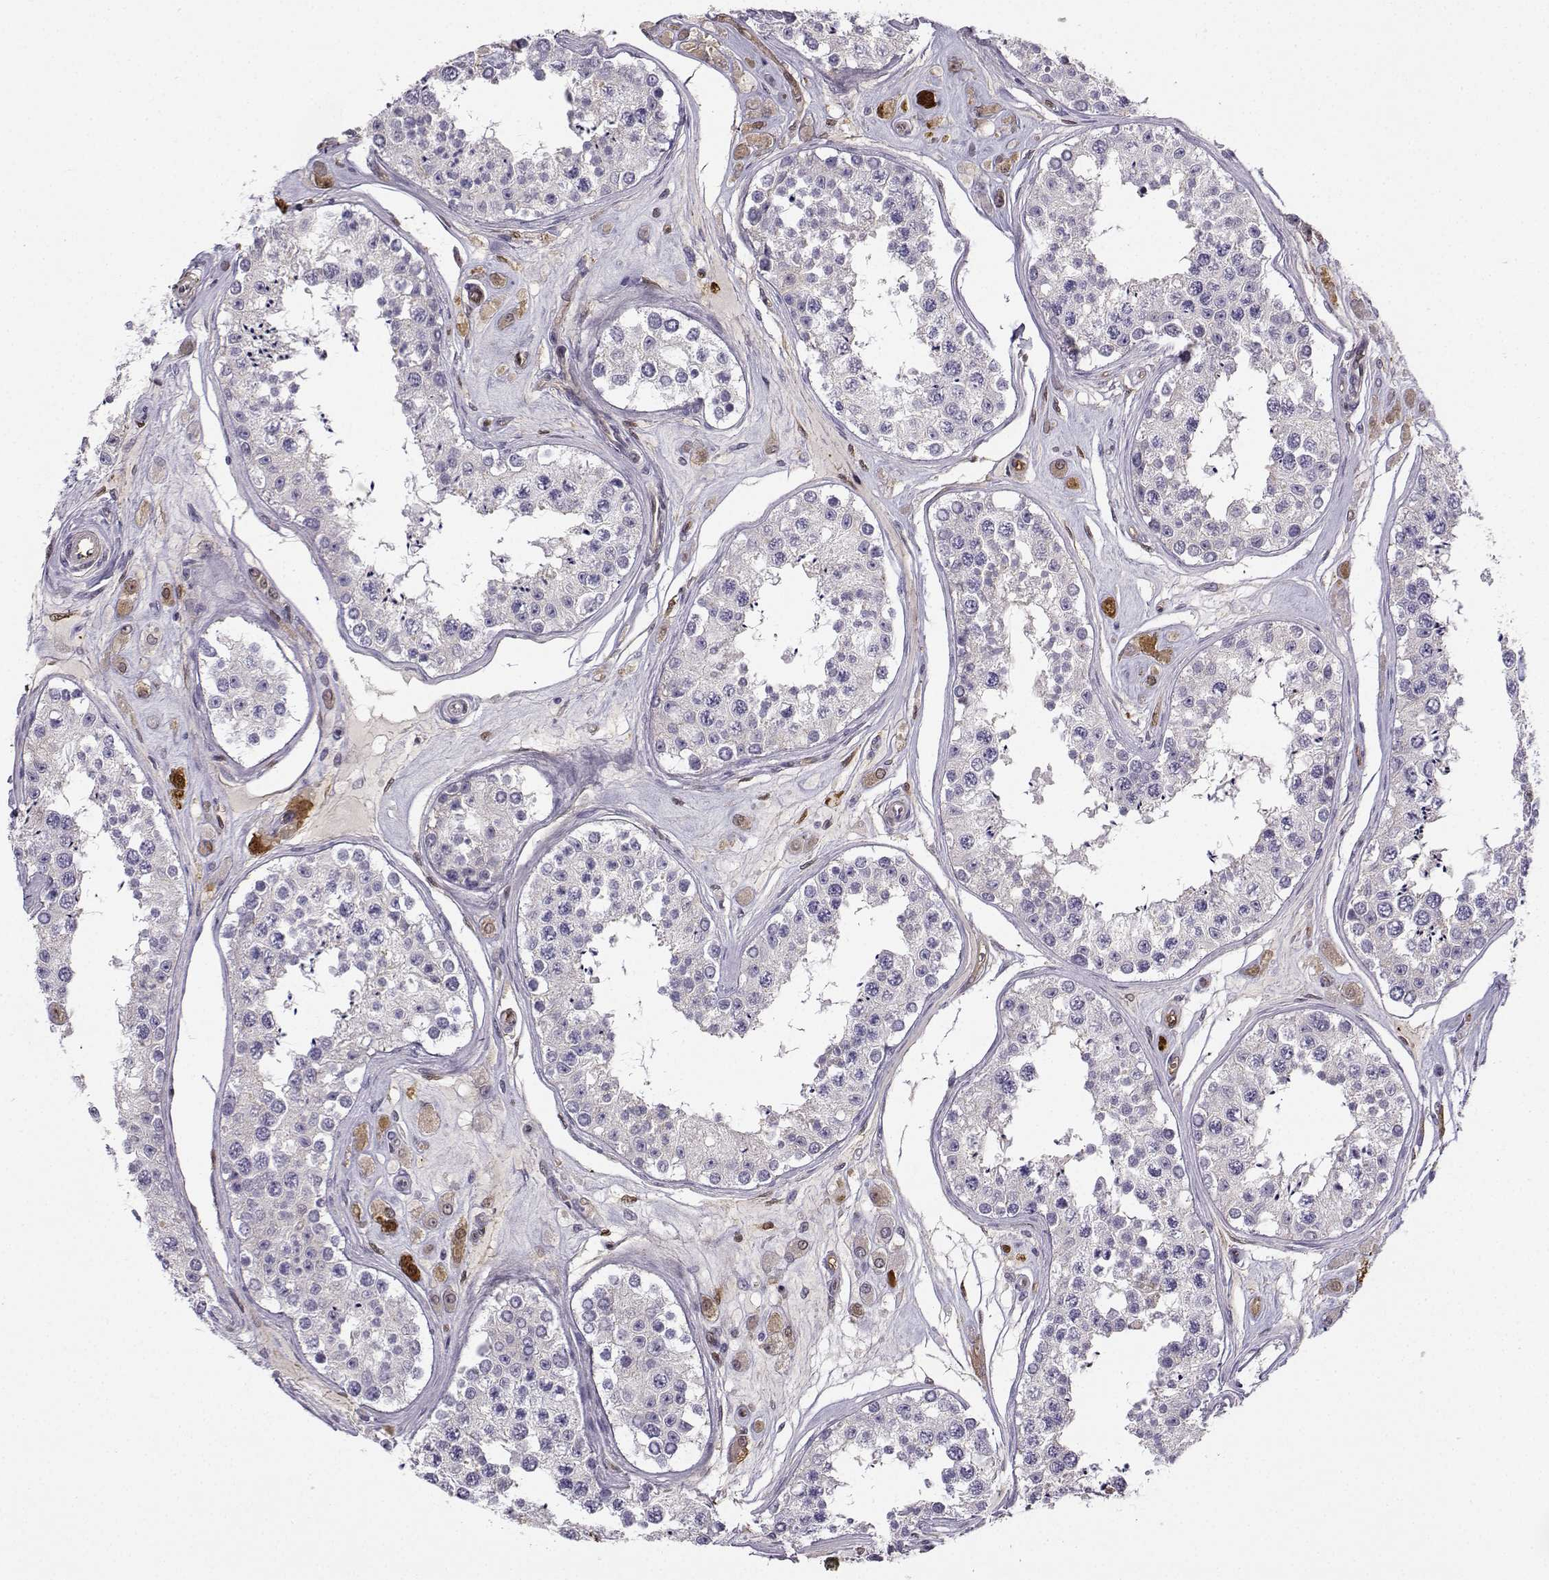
{"staining": {"intensity": "negative", "quantity": "none", "location": "none"}, "tissue": "testis", "cell_type": "Cells in seminiferous ducts", "image_type": "normal", "snomed": [{"axis": "morphology", "description": "Normal tissue, NOS"}, {"axis": "topography", "description": "Testis"}], "caption": "High magnification brightfield microscopy of unremarkable testis stained with DAB (brown) and counterstained with hematoxylin (blue): cells in seminiferous ducts show no significant expression. The staining is performed using DAB brown chromogen with nuclei counter-stained in using hematoxylin.", "gene": "NQO1", "patient": {"sex": "male", "age": 25}}